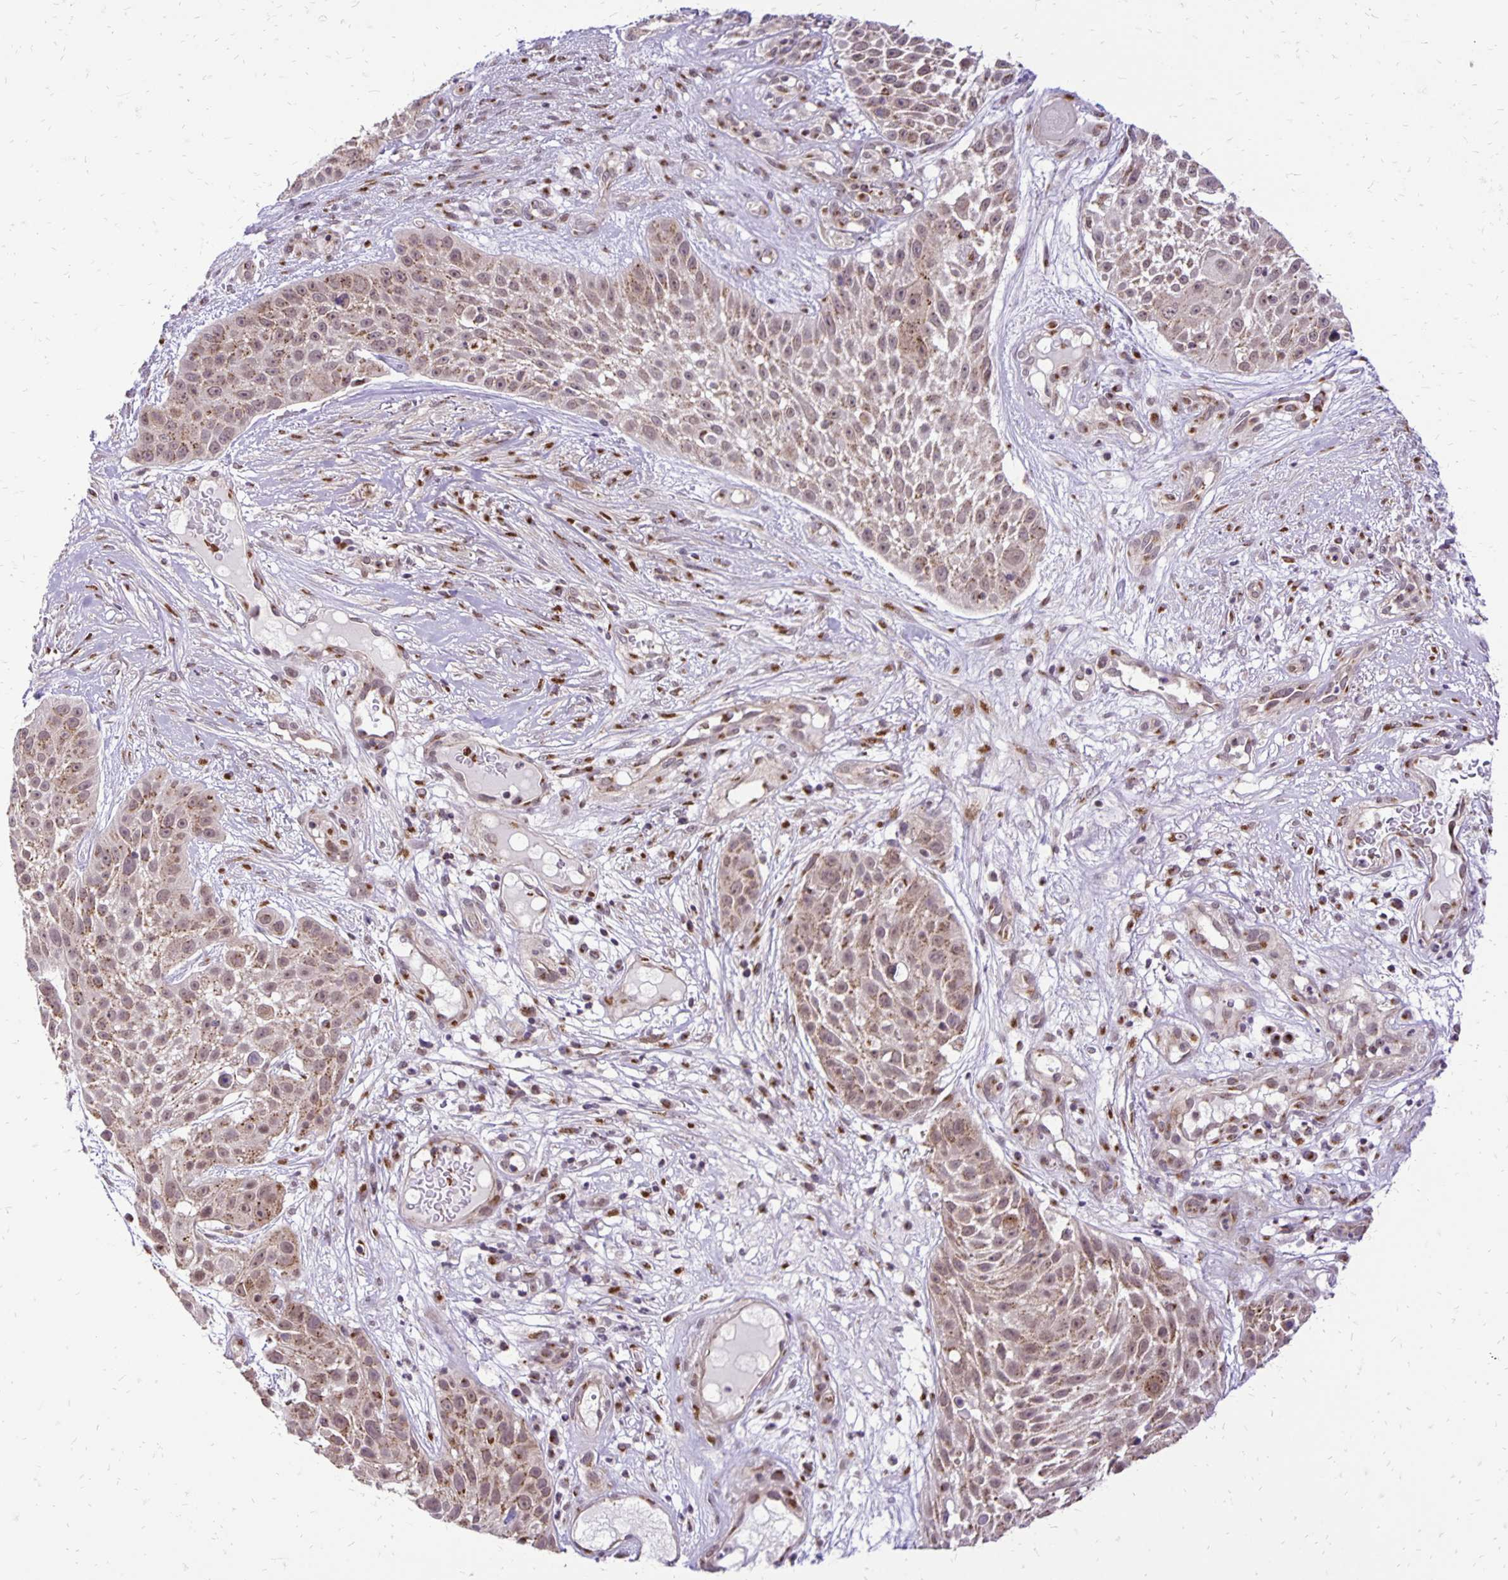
{"staining": {"intensity": "weak", "quantity": "25%-75%", "location": "cytoplasmic/membranous"}, "tissue": "skin cancer", "cell_type": "Tumor cells", "image_type": "cancer", "snomed": [{"axis": "morphology", "description": "Squamous cell carcinoma, NOS"}, {"axis": "topography", "description": "Skin"}], "caption": "Squamous cell carcinoma (skin) tissue displays weak cytoplasmic/membranous expression in approximately 25%-75% of tumor cells, visualized by immunohistochemistry. (Brightfield microscopy of DAB IHC at high magnification).", "gene": "GOLGA5", "patient": {"sex": "female", "age": 86}}